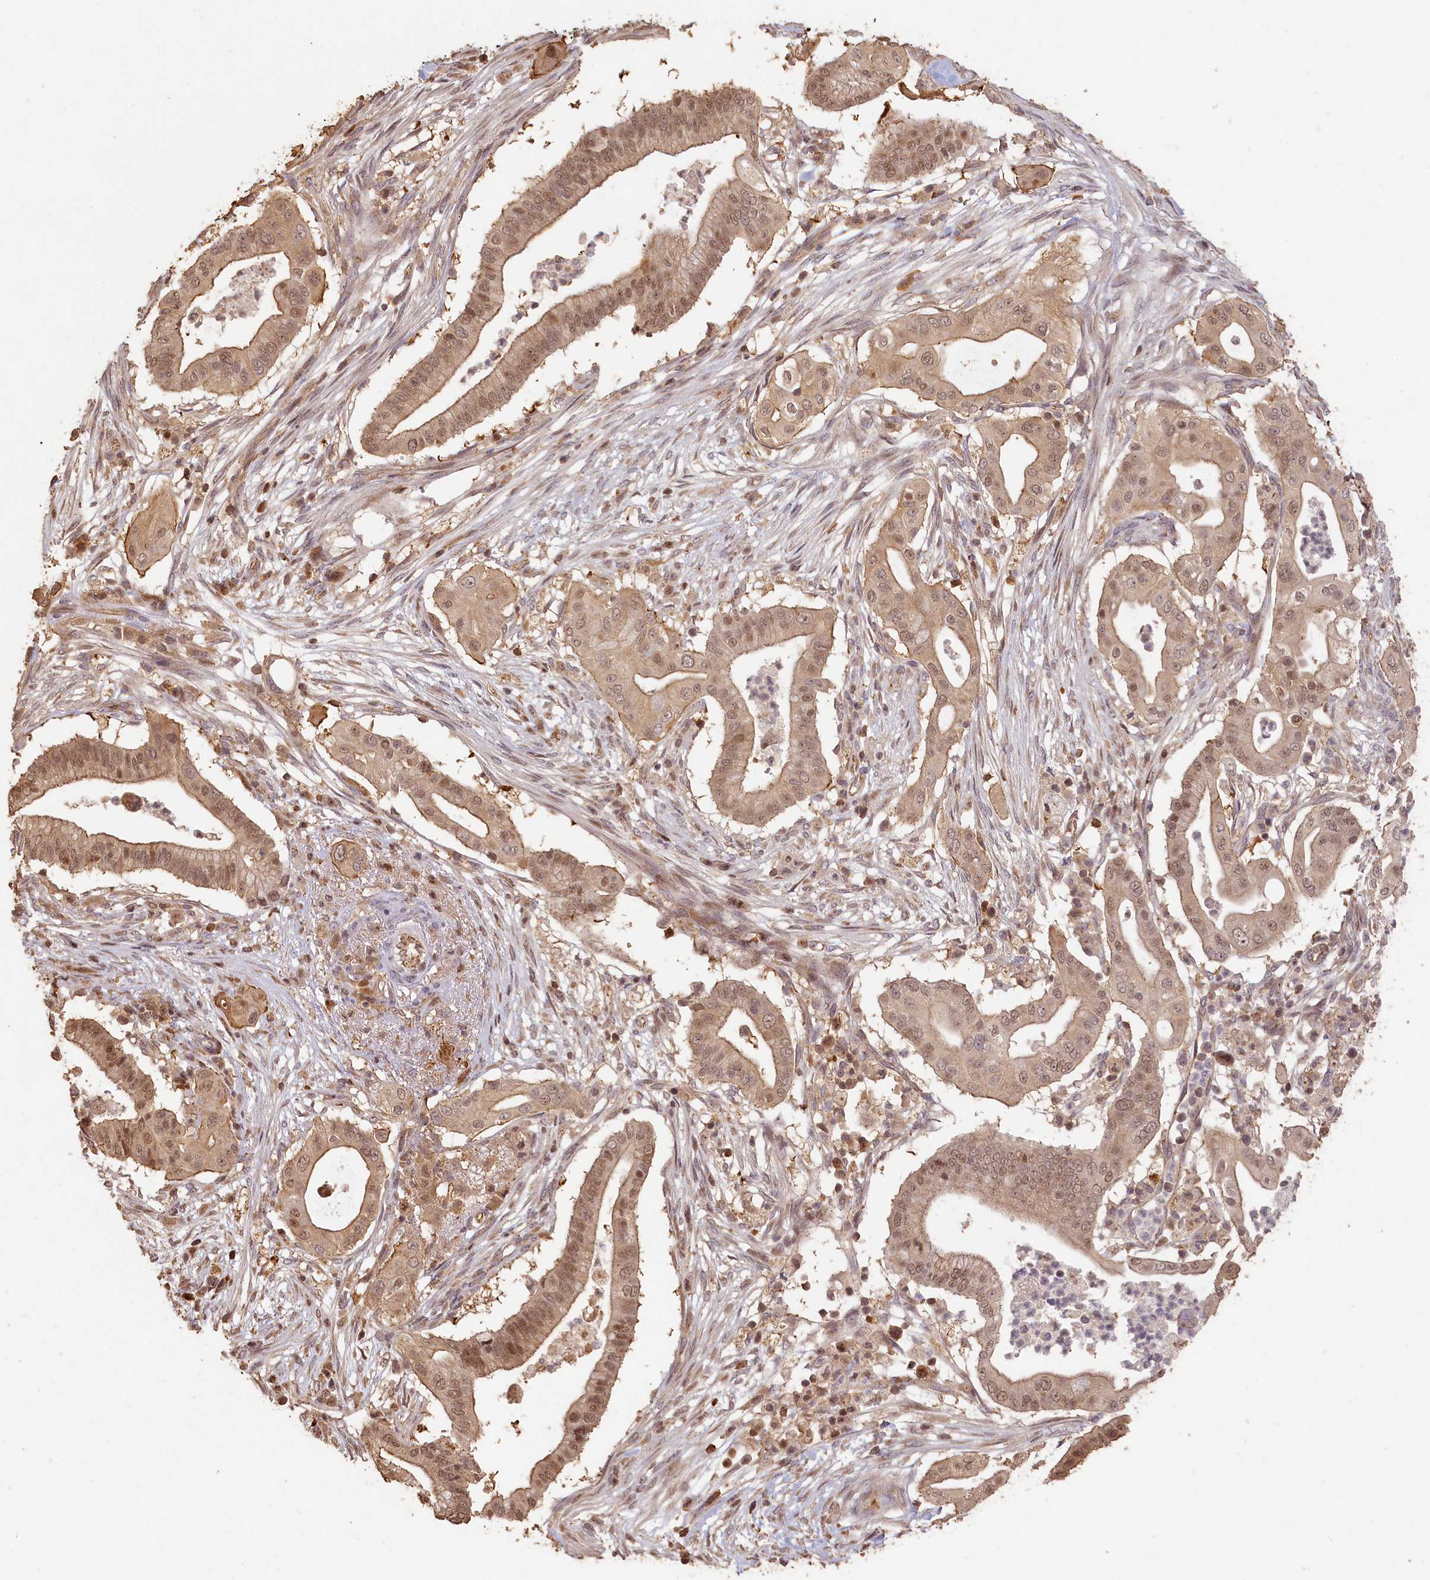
{"staining": {"intensity": "moderate", "quantity": ">75%", "location": "cytoplasmic/membranous,nuclear"}, "tissue": "pancreatic cancer", "cell_type": "Tumor cells", "image_type": "cancer", "snomed": [{"axis": "morphology", "description": "Adenocarcinoma, NOS"}, {"axis": "topography", "description": "Pancreas"}], "caption": "Human pancreatic cancer stained with a protein marker shows moderate staining in tumor cells.", "gene": "MADD", "patient": {"sex": "male", "age": 68}}